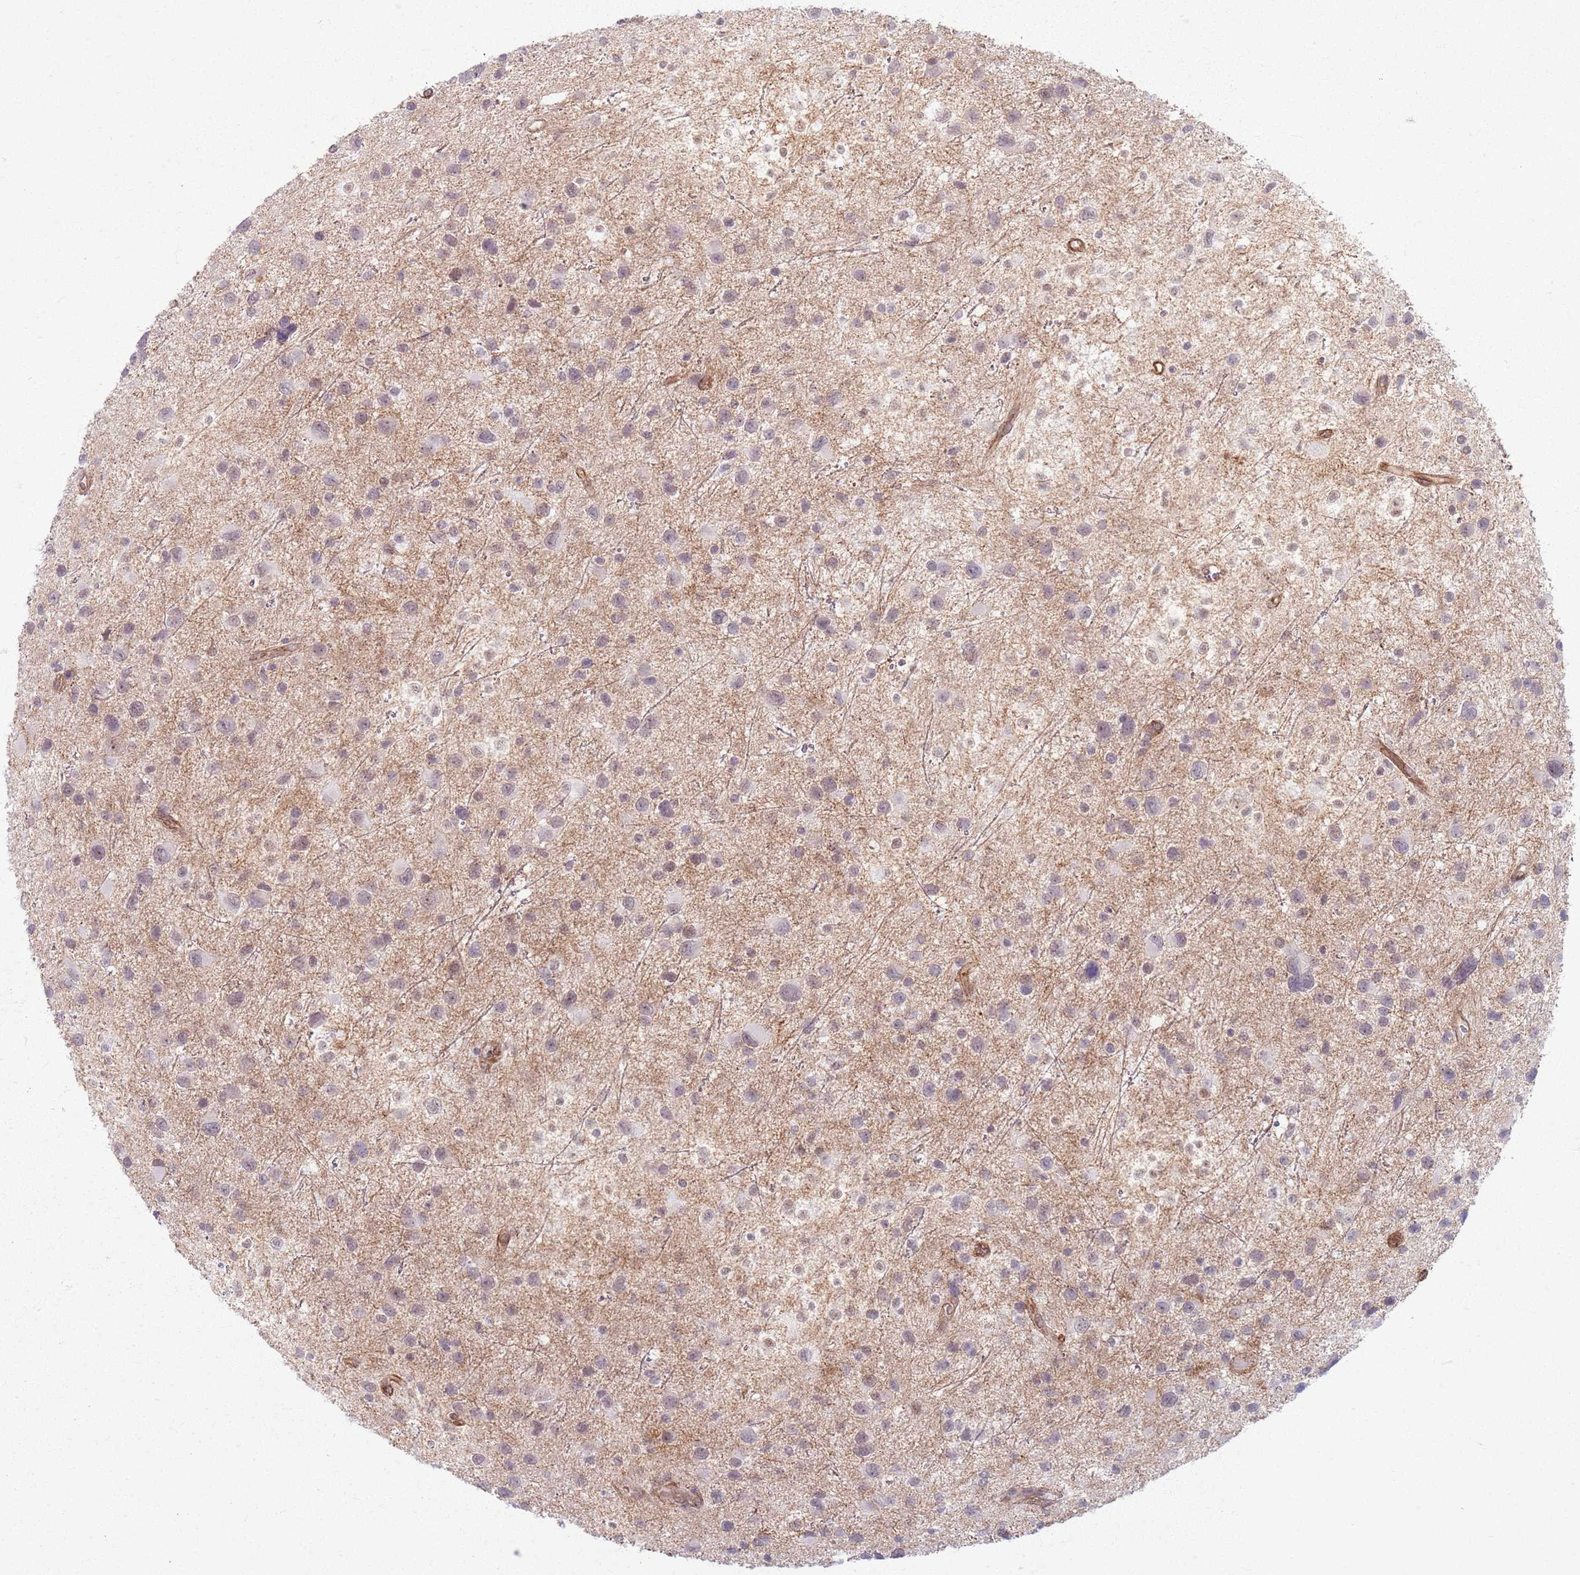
{"staining": {"intensity": "weak", "quantity": "<25%", "location": "nuclear"}, "tissue": "glioma", "cell_type": "Tumor cells", "image_type": "cancer", "snomed": [{"axis": "morphology", "description": "Glioma, malignant, Low grade"}, {"axis": "topography", "description": "Brain"}], "caption": "Protein analysis of glioma shows no significant staining in tumor cells. (DAB IHC visualized using brightfield microscopy, high magnification).", "gene": "KCNA5", "patient": {"sex": "female", "age": 32}}